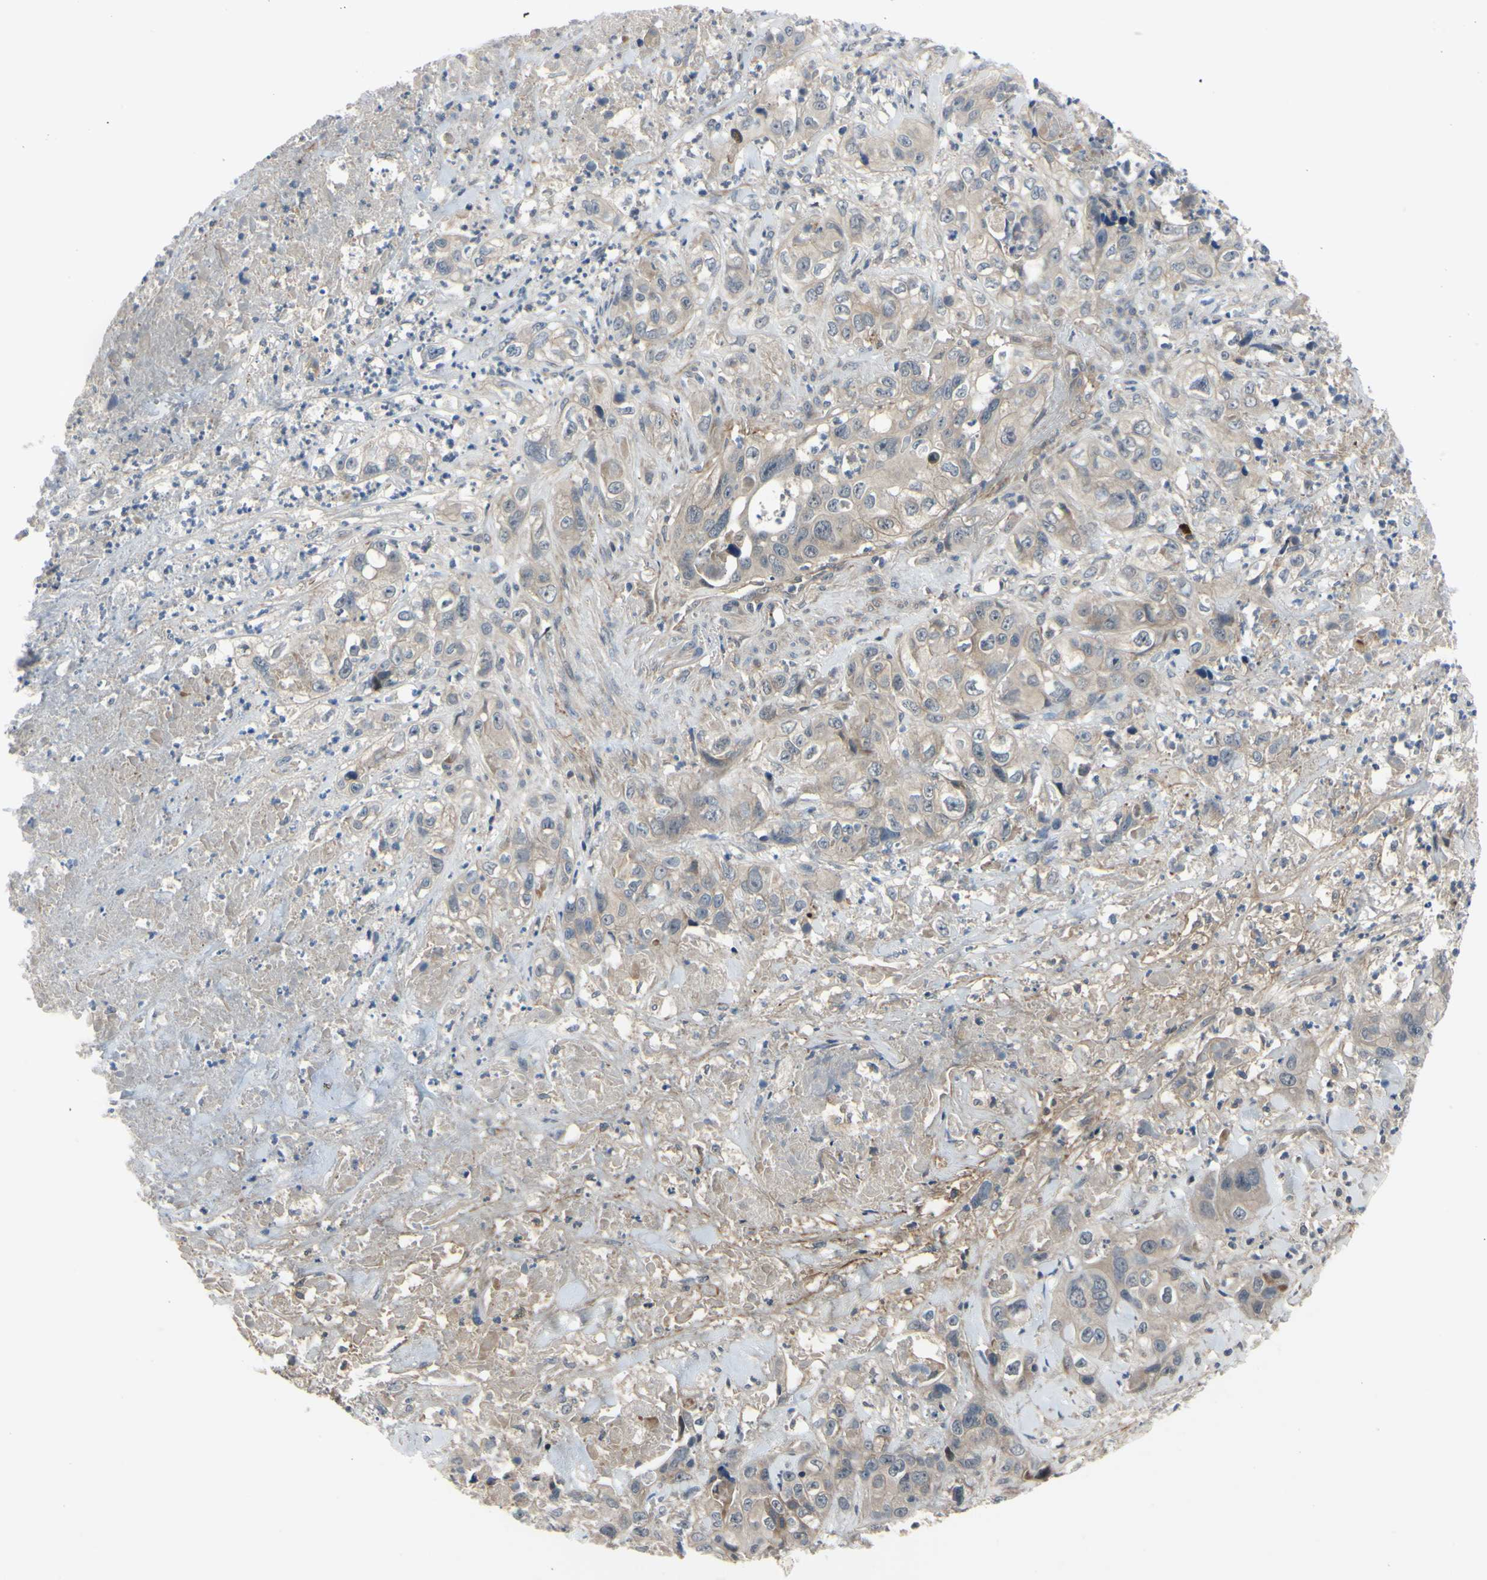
{"staining": {"intensity": "moderate", "quantity": "25%-75%", "location": "cytoplasmic/membranous"}, "tissue": "liver cancer", "cell_type": "Tumor cells", "image_type": "cancer", "snomed": [{"axis": "morphology", "description": "Cholangiocarcinoma"}, {"axis": "topography", "description": "Liver"}], "caption": "The image reveals staining of liver cholangiocarcinoma, revealing moderate cytoplasmic/membranous protein positivity (brown color) within tumor cells.", "gene": "COMMD9", "patient": {"sex": "female", "age": 61}}